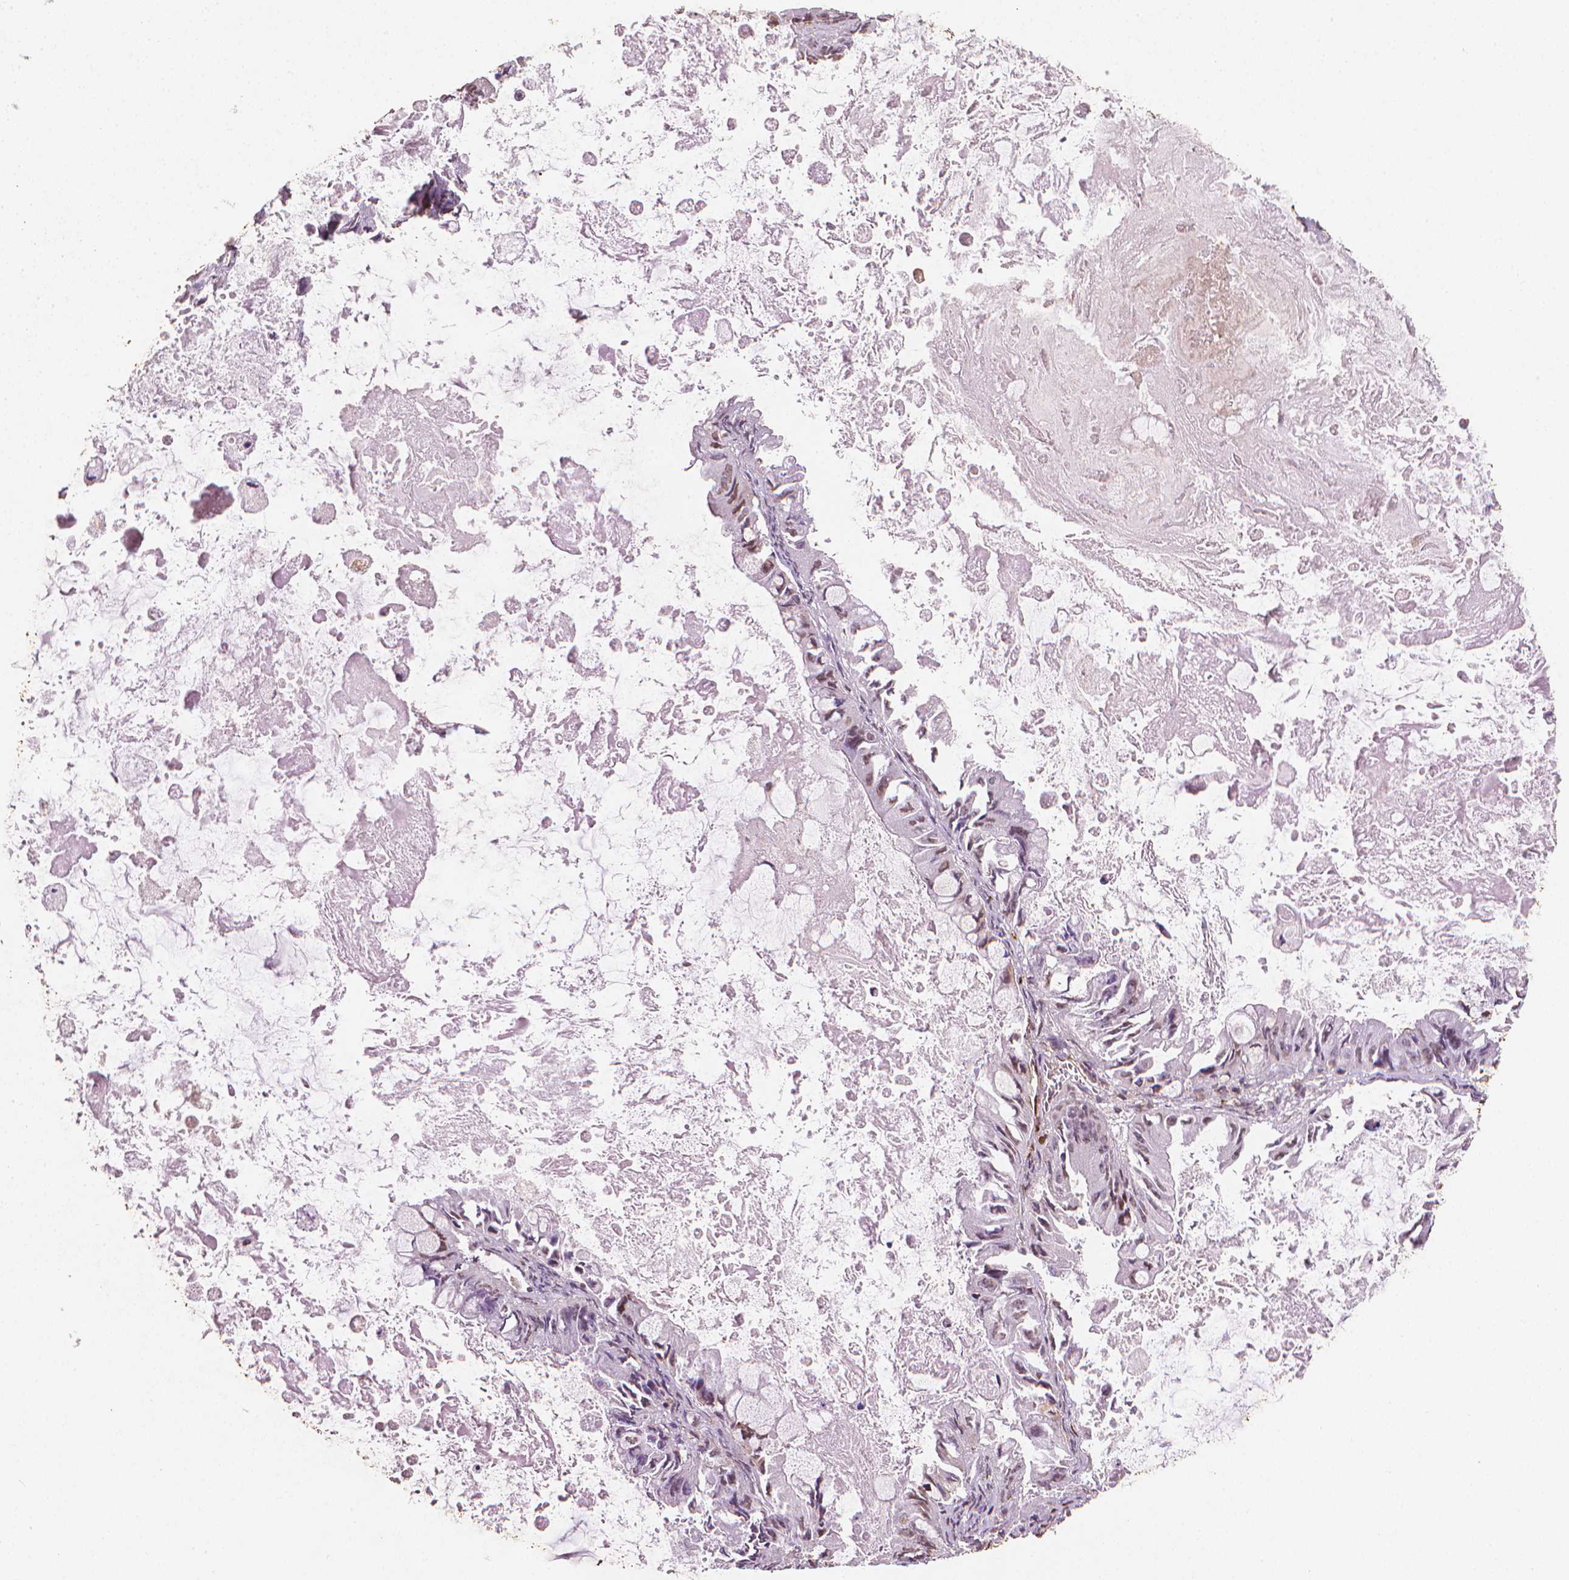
{"staining": {"intensity": "weak", "quantity": "<25%", "location": "cytoplasmic/membranous,nuclear"}, "tissue": "ovarian cancer", "cell_type": "Tumor cells", "image_type": "cancer", "snomed": [{"axis": "morphology", "description": "Cystadenocarcinoma, mucinous, NOS"}, {"axis": "topography", "description": "Ovary"}], "caption": "Immunohistochemistry (IHC) photomicrograph of neoplastic tissue: human ovarian cancer (mucinous cystadenocarcinoma) stained with DAB exhibits no significant protein positivity in tumor cells.", "gene": "DCN", "patient": {"sex": "female", "age": 61}}